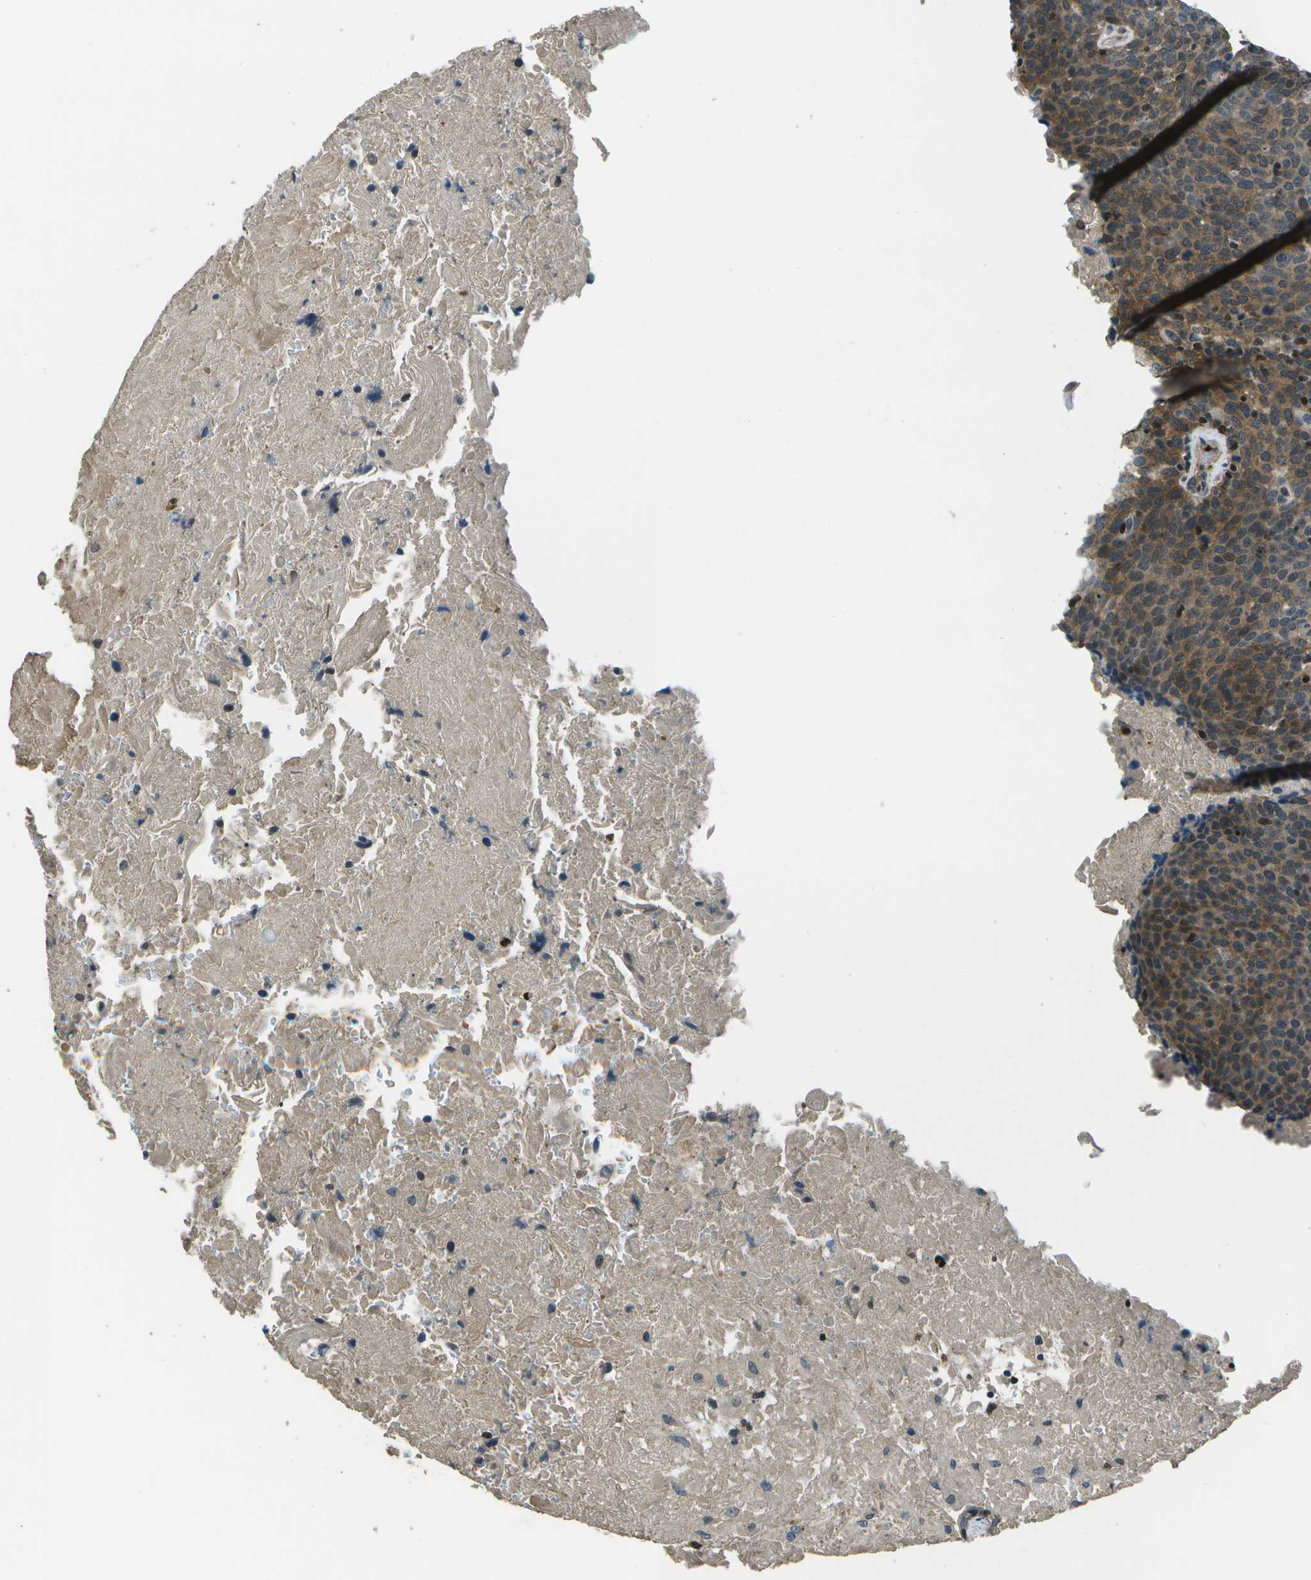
{"staining": {"intensity": "strong", "quantity": "25%-75%", "location": "cytoplasmic/membranous"}, "tissue": "head and neck cancer", "cell_type": "Tumor cells", "image_type": "cancer", "snomed": [{"axis": "morphology", "description": "Squamous cell carcinoma, NOS"}, {"axis": "morphology", "description": "Squamous cell carcinoma, metastatic, NOS"}, {"axis": "topography", "description": "Lymph node"}, {"axis": "topography", "description": "Head-Neck"}], "caption": "Immunohistochemical staining of human head and neck cancer shows strong cytoplasmic/membranous protein staining in approximately 25%-75% of tumor cells. The protein is stained brown, and the nuclei are stained in blue (DAB IHC with brightfield microscopy, high magnification).", "gene": "PDLIM1", "patient": {"sex": "male", "age": 62}}